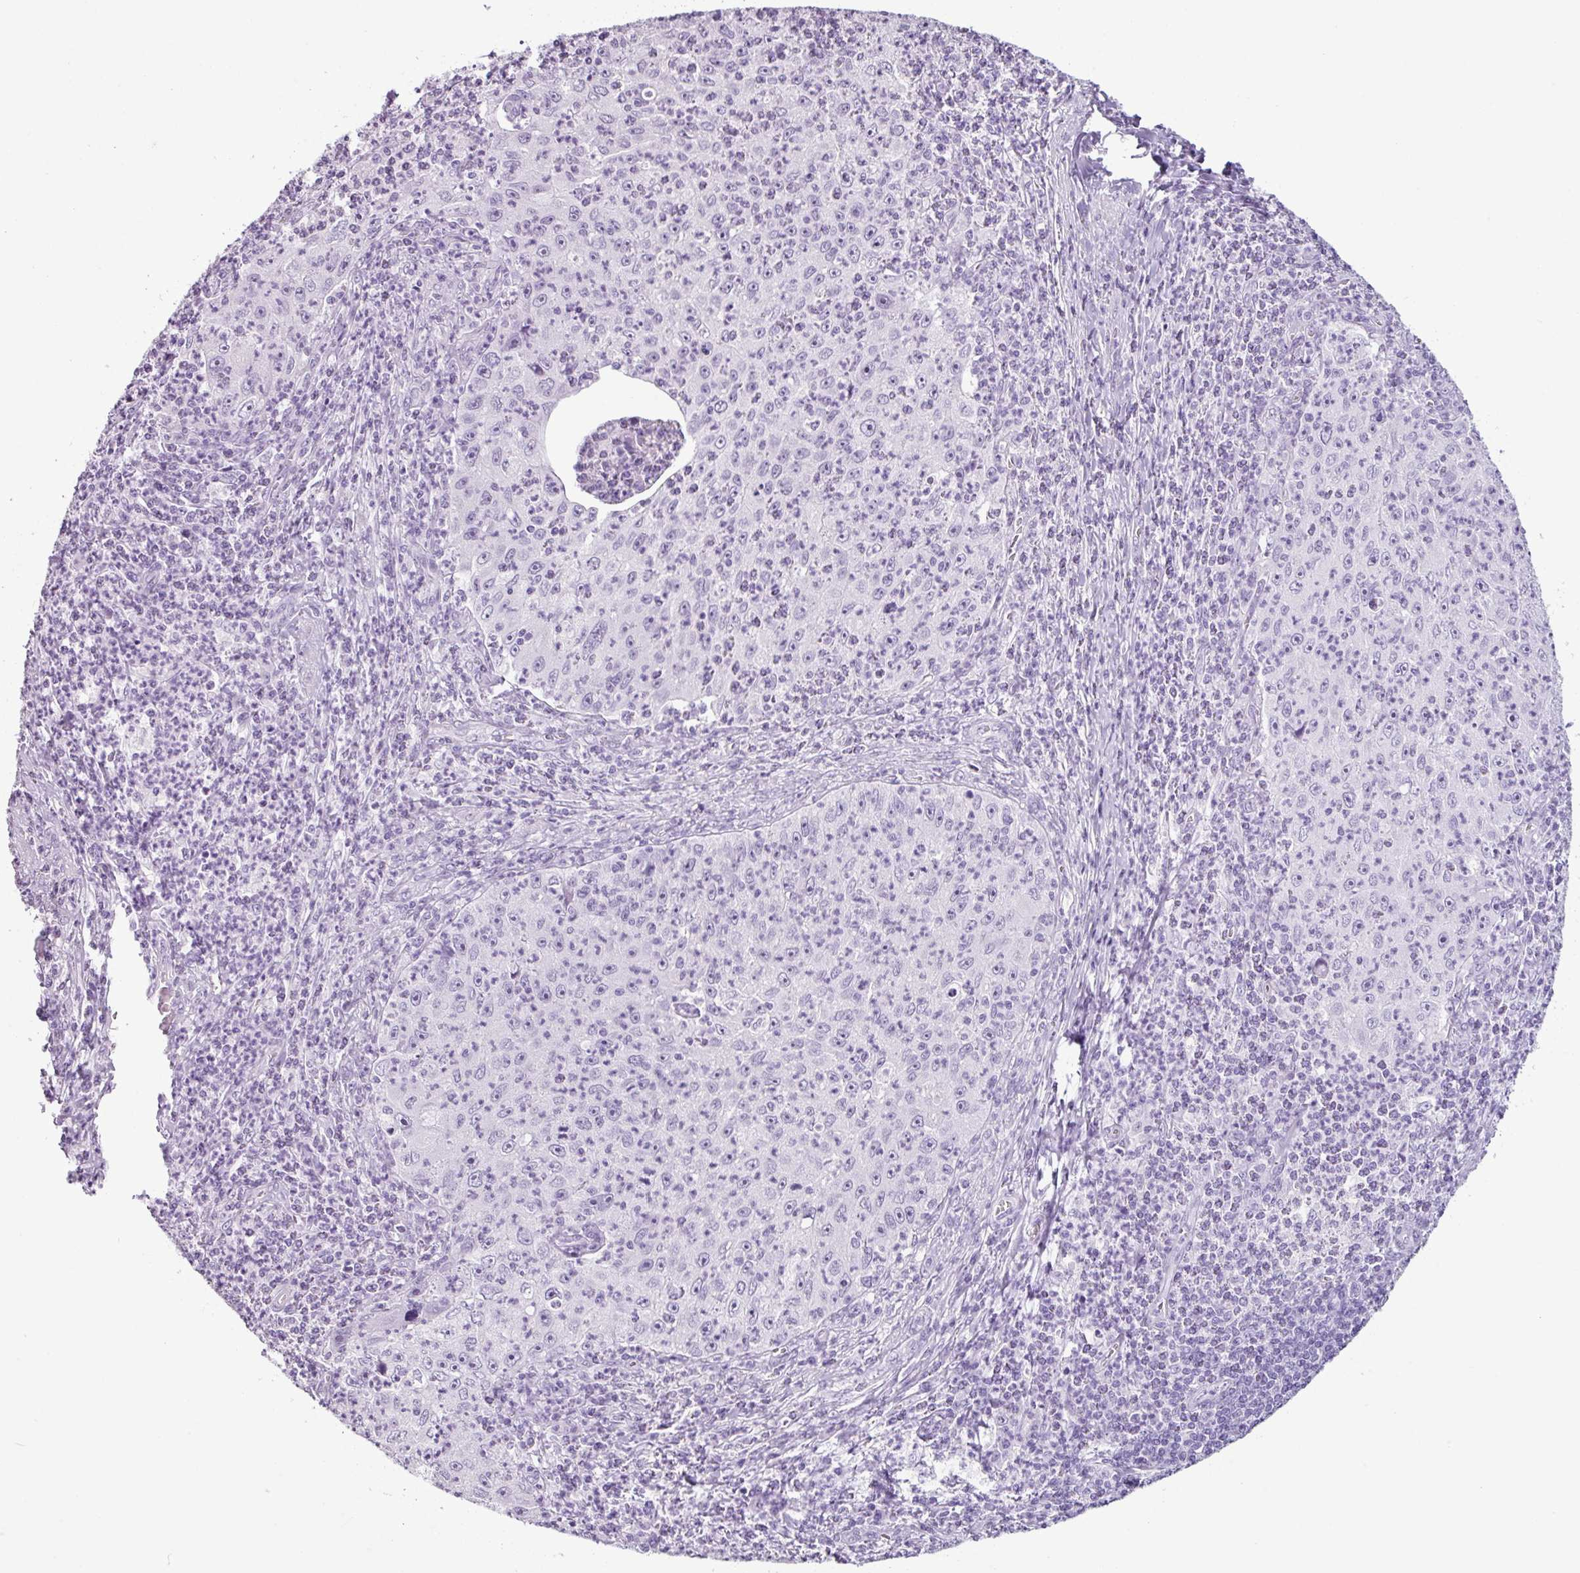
{"staining": {"intensity": "negative", "quantity": "none", "location": "none"}, "tissue": "cervical cancer", "cell_type": "Tumor cells", "image_type": "cancer", "snomed": [{"axis": "morphology", "description": "Squamous cell carcinoma, NOS"}, {"axis": "topography", "description": "Cervix"}], "caption": "Tumor cells are negative for protein expression in human squamous cell carcinoma (cervical).", "gene": "SCT", "patient": {"sex": "female", "age": 30}}